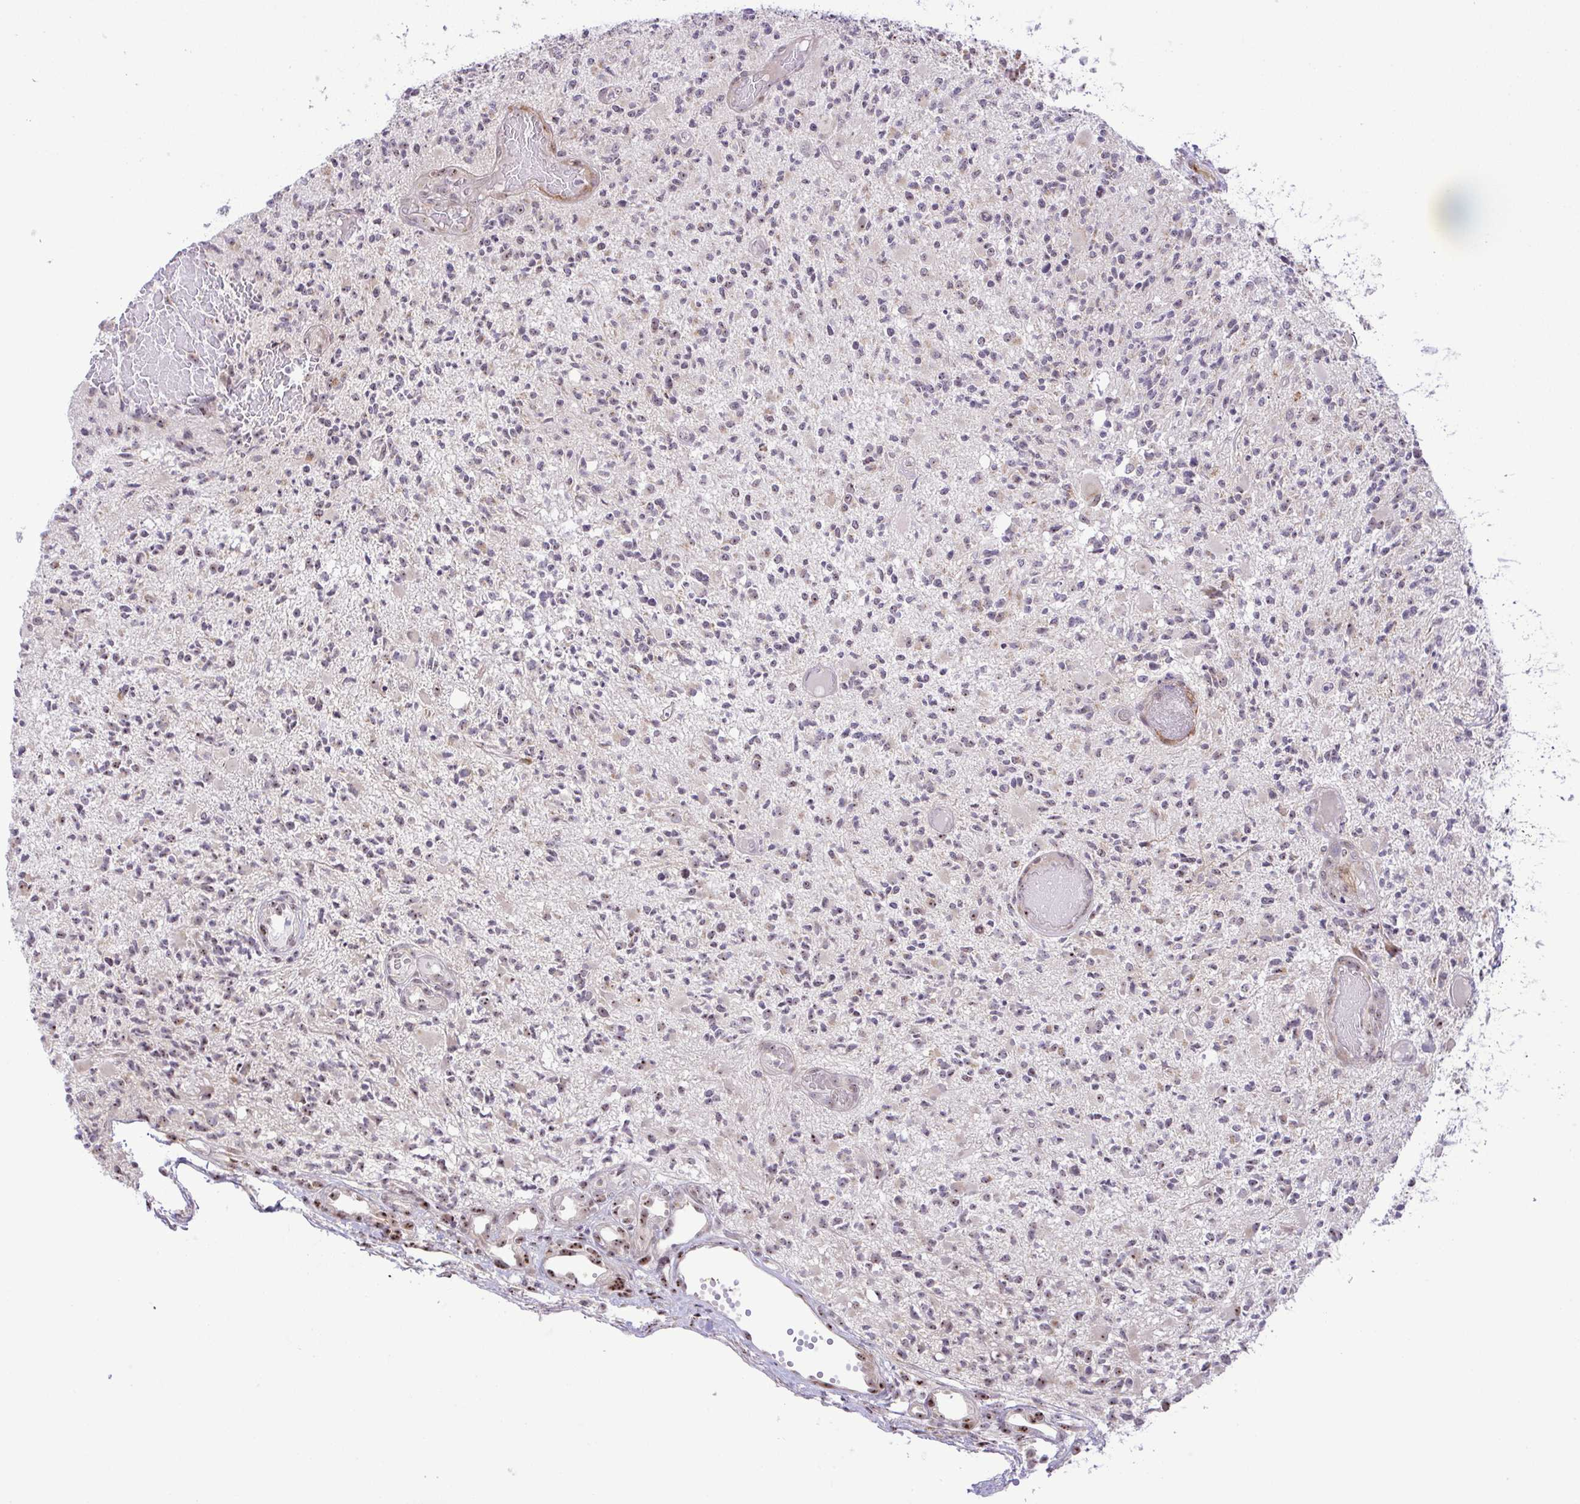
{"staining": {"intensity": "weak", "quantity": "<25%", "location": "nuclear"}, "tissue": "glioma", "cell_type": "Tumor cells", "image_type": "cancer", "snomed": [{"axis": "morphology", "description": "Glioma, malignant, High grade"}, {"axis": "topography", "description": "Brain"}], "caption": "DAB immunohistochemical staining of glioma reveals no significant staining in tumor cells.", "gene": "RSL24D1", "patient": {"sex": "female", "age": 63}}